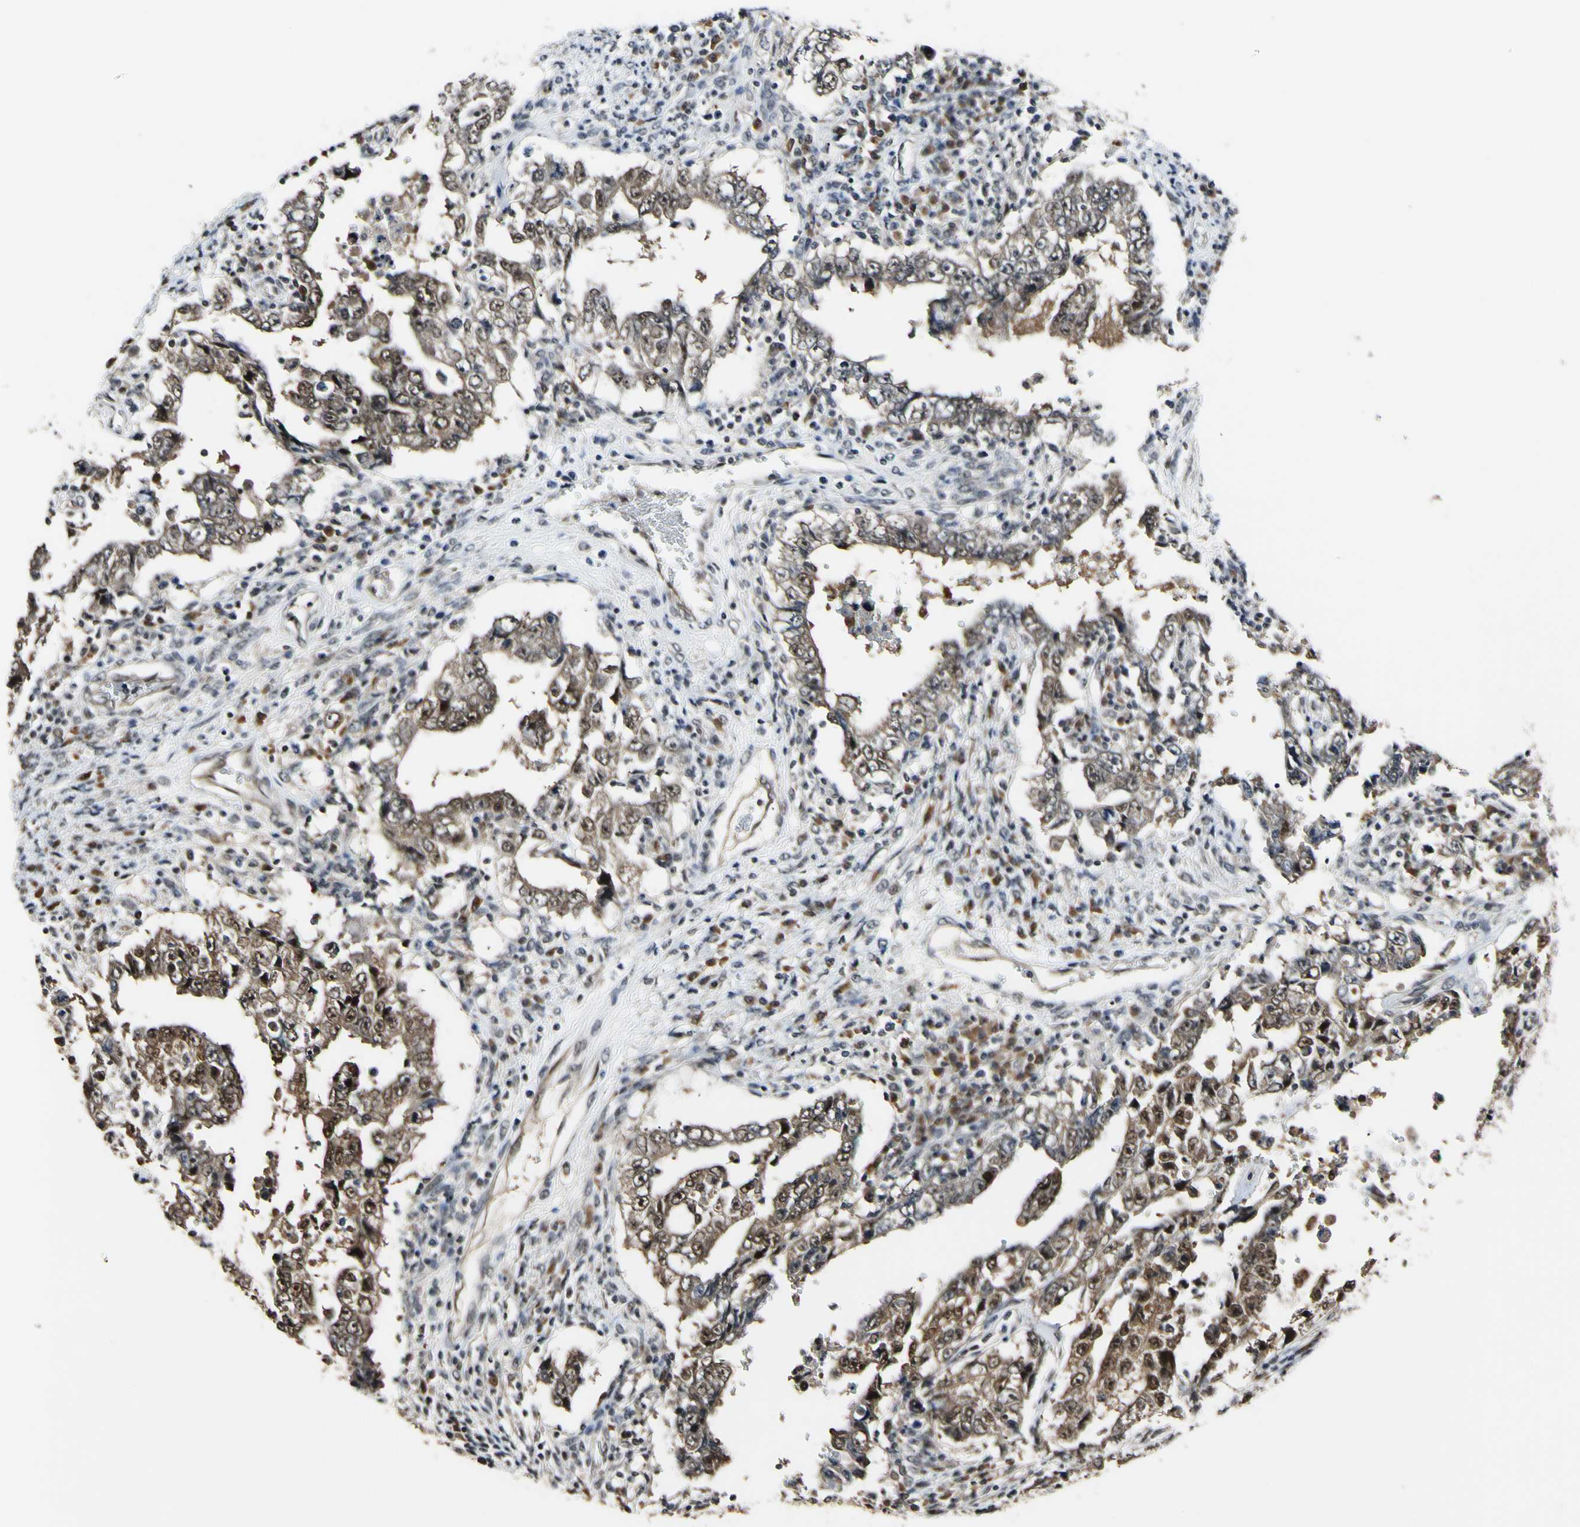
{"staining": {"intensity": "weak", "quantity": ">75%", "location": "cytoplasmic/membranous,nuclear"}, "tissue": "testis cancer", "cell_type": "Tumor cells", "image_type": "cancer", "snomed": [{"axis": "morphology", "description": "Carcinoma, Embryonal, NOS"}, {"axis": "topography", "description": "Testis"}], "caption": "Brown immunohistochemical staining in human testis embryonal carcinoma shows weak cytoplasmic/membranous and nuclear expression in about >75% of tumor cells. Nuclei are stained in blue.", "gene": "PSMD10", "patient": {"sex": "male", "age": 26}}